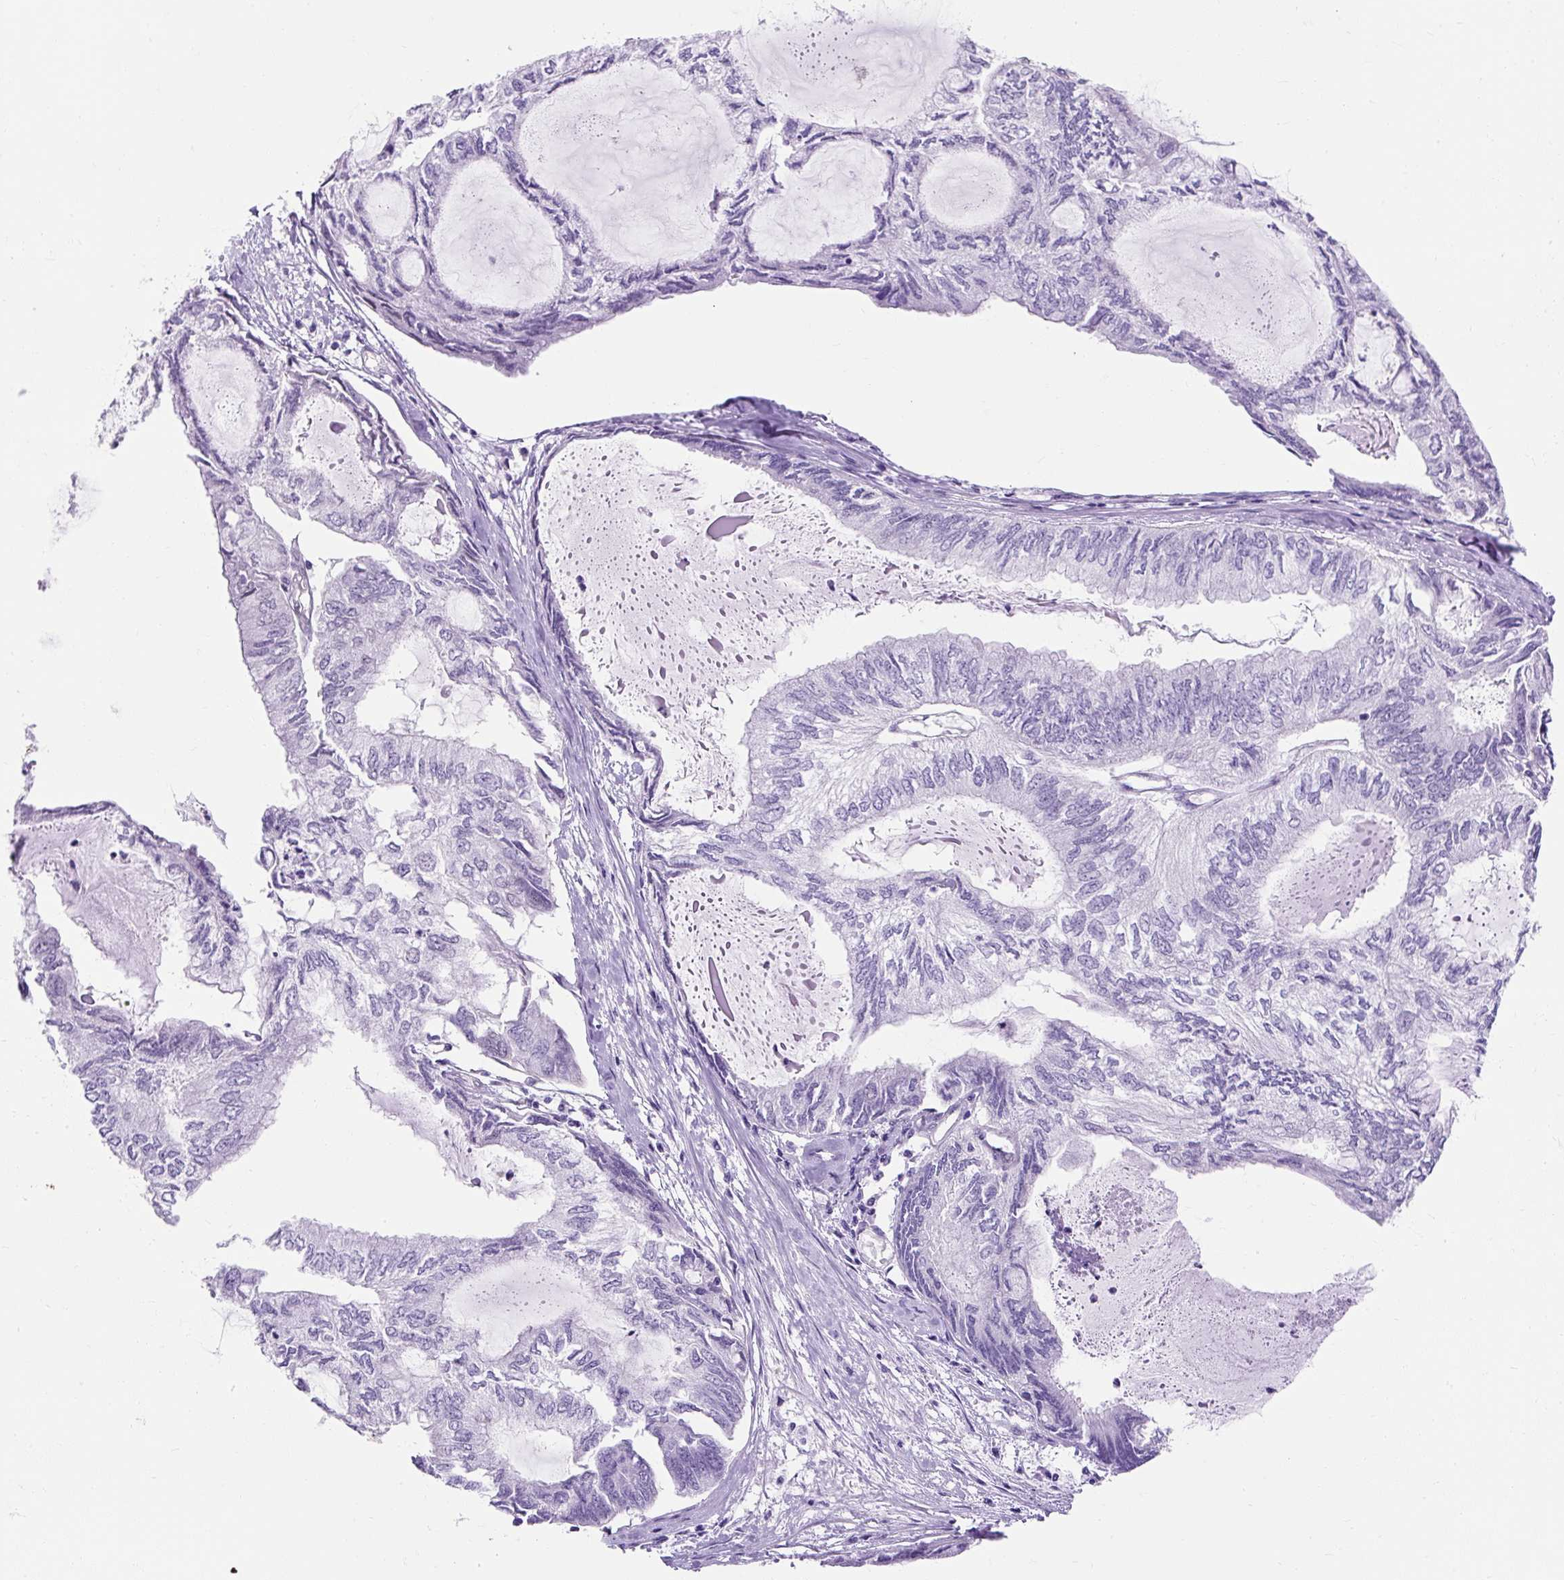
{"staining": {"intensity": "negative", "quantity": "none", "location": "none"}, "tissue": "endometrial cancer", "cell_type": "Tumor cells", "image_type": "cancer", "snomed": [{"axis": "morphology", "description": "Adenocarcinoma, NOS"}, {"axis": "topography", "description": "Endometrium"}], "caption": "Tumor cells are negative for brown protein staining in adenocarcinoma (endometrial). (DAB (3,3'-diaminobenzidine) immunohistochemistry (IHC), high magnification).", "gene": "KRT12", "patient": {"sex": "female", "age": 80}}